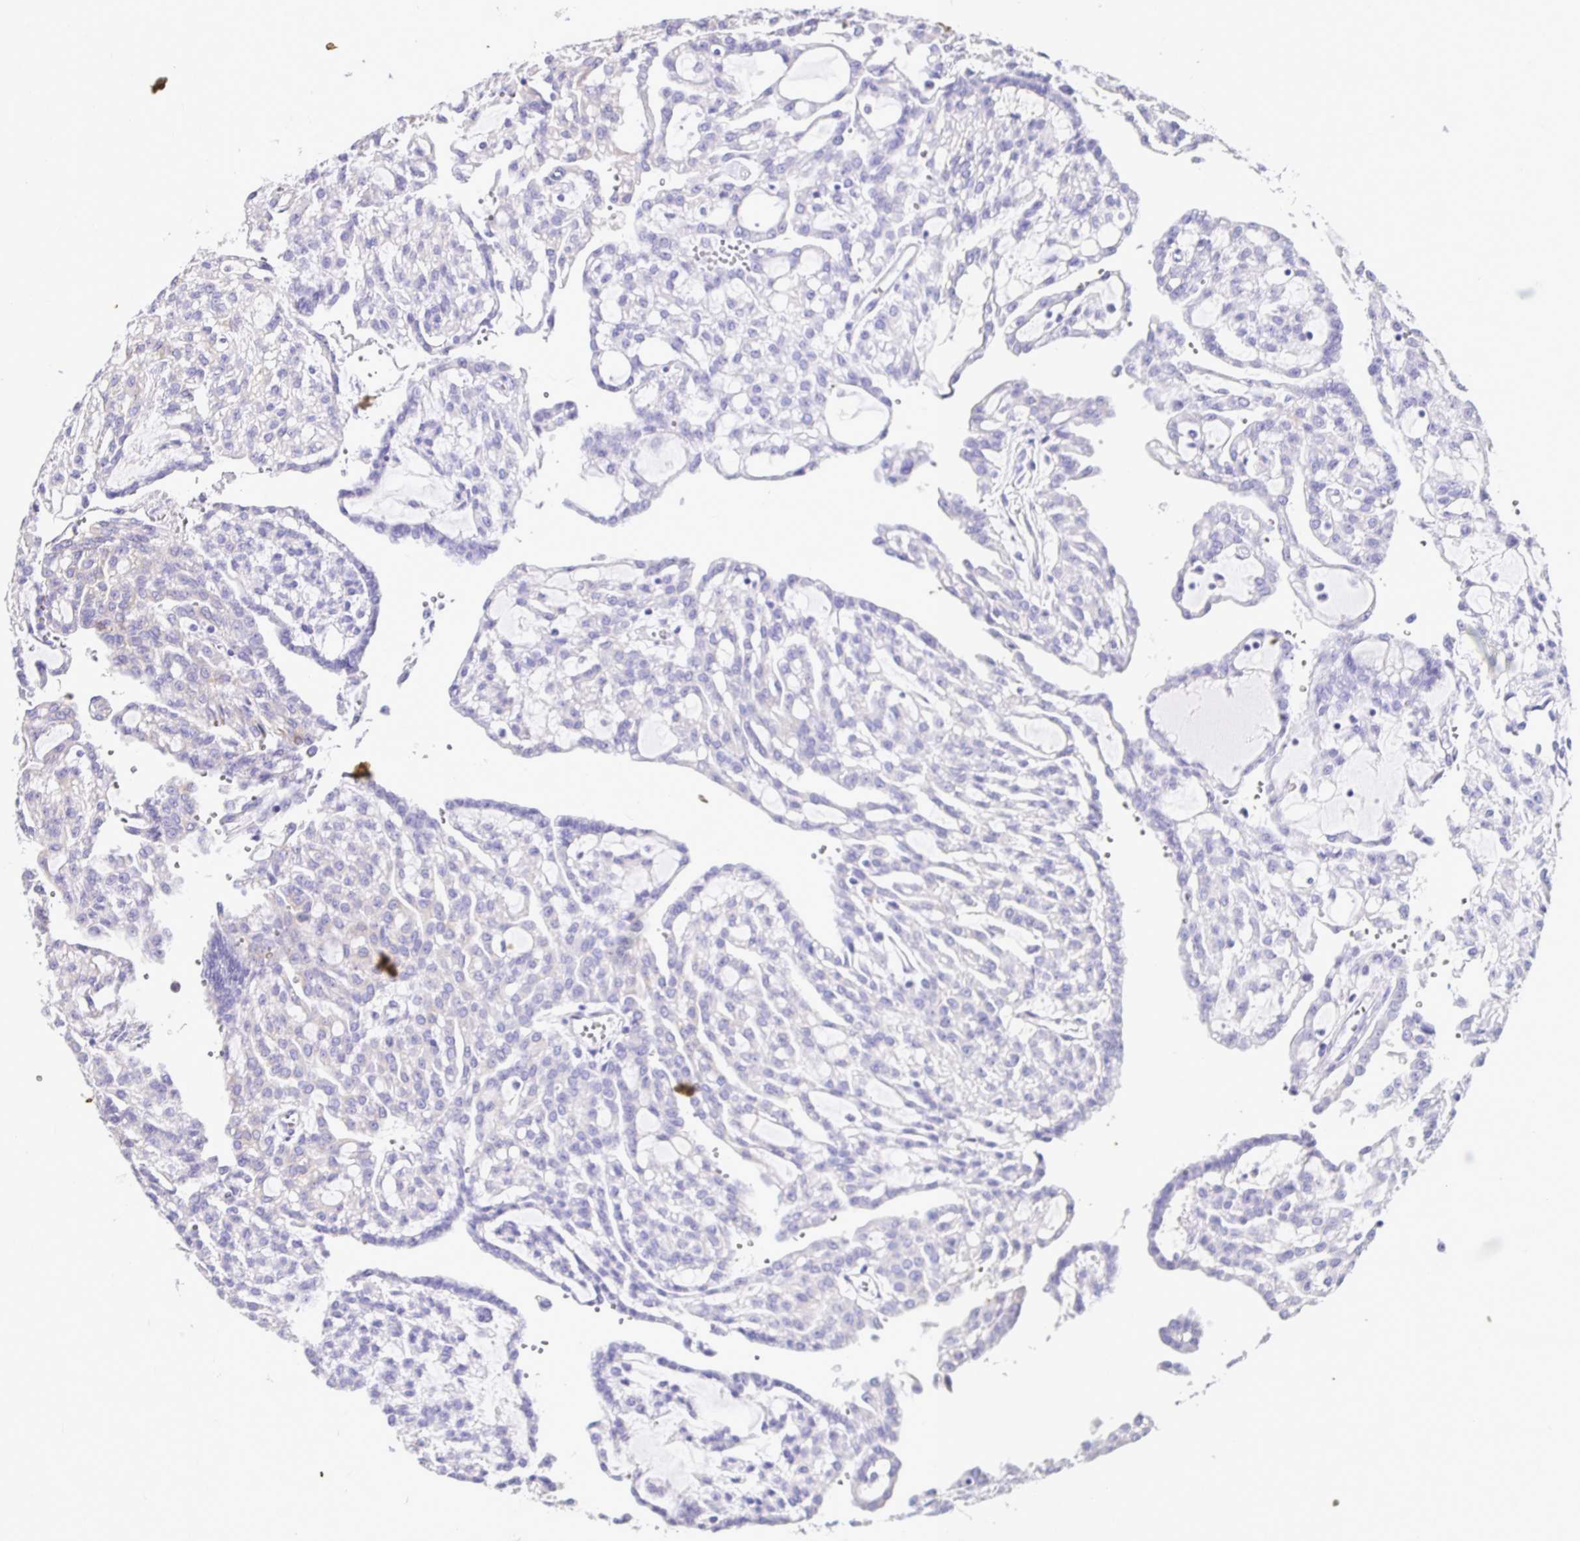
{"staining": {"intensity": "negative", "quantity": "none", "location": "none"}, "tissue": "renal cancer", "cell_type": "Tumor cells", "image_type": "cancer", "snomed": [{"axis": "morphology", "description": "Adenocarcinoma, NOS"}, {"axis": "topography", "description": "Kidney"}], "caption": "This photomicrograph is of renal cancer stained with IHC to label a protein in brown with the nuclei are counter-stained blue. There is no staining in tumor cells. (DAB IHC visualized using brightfield microscopy, high magnification).", "gene": "TAF1D", "patient": {"sex": "male", "age": 63}}